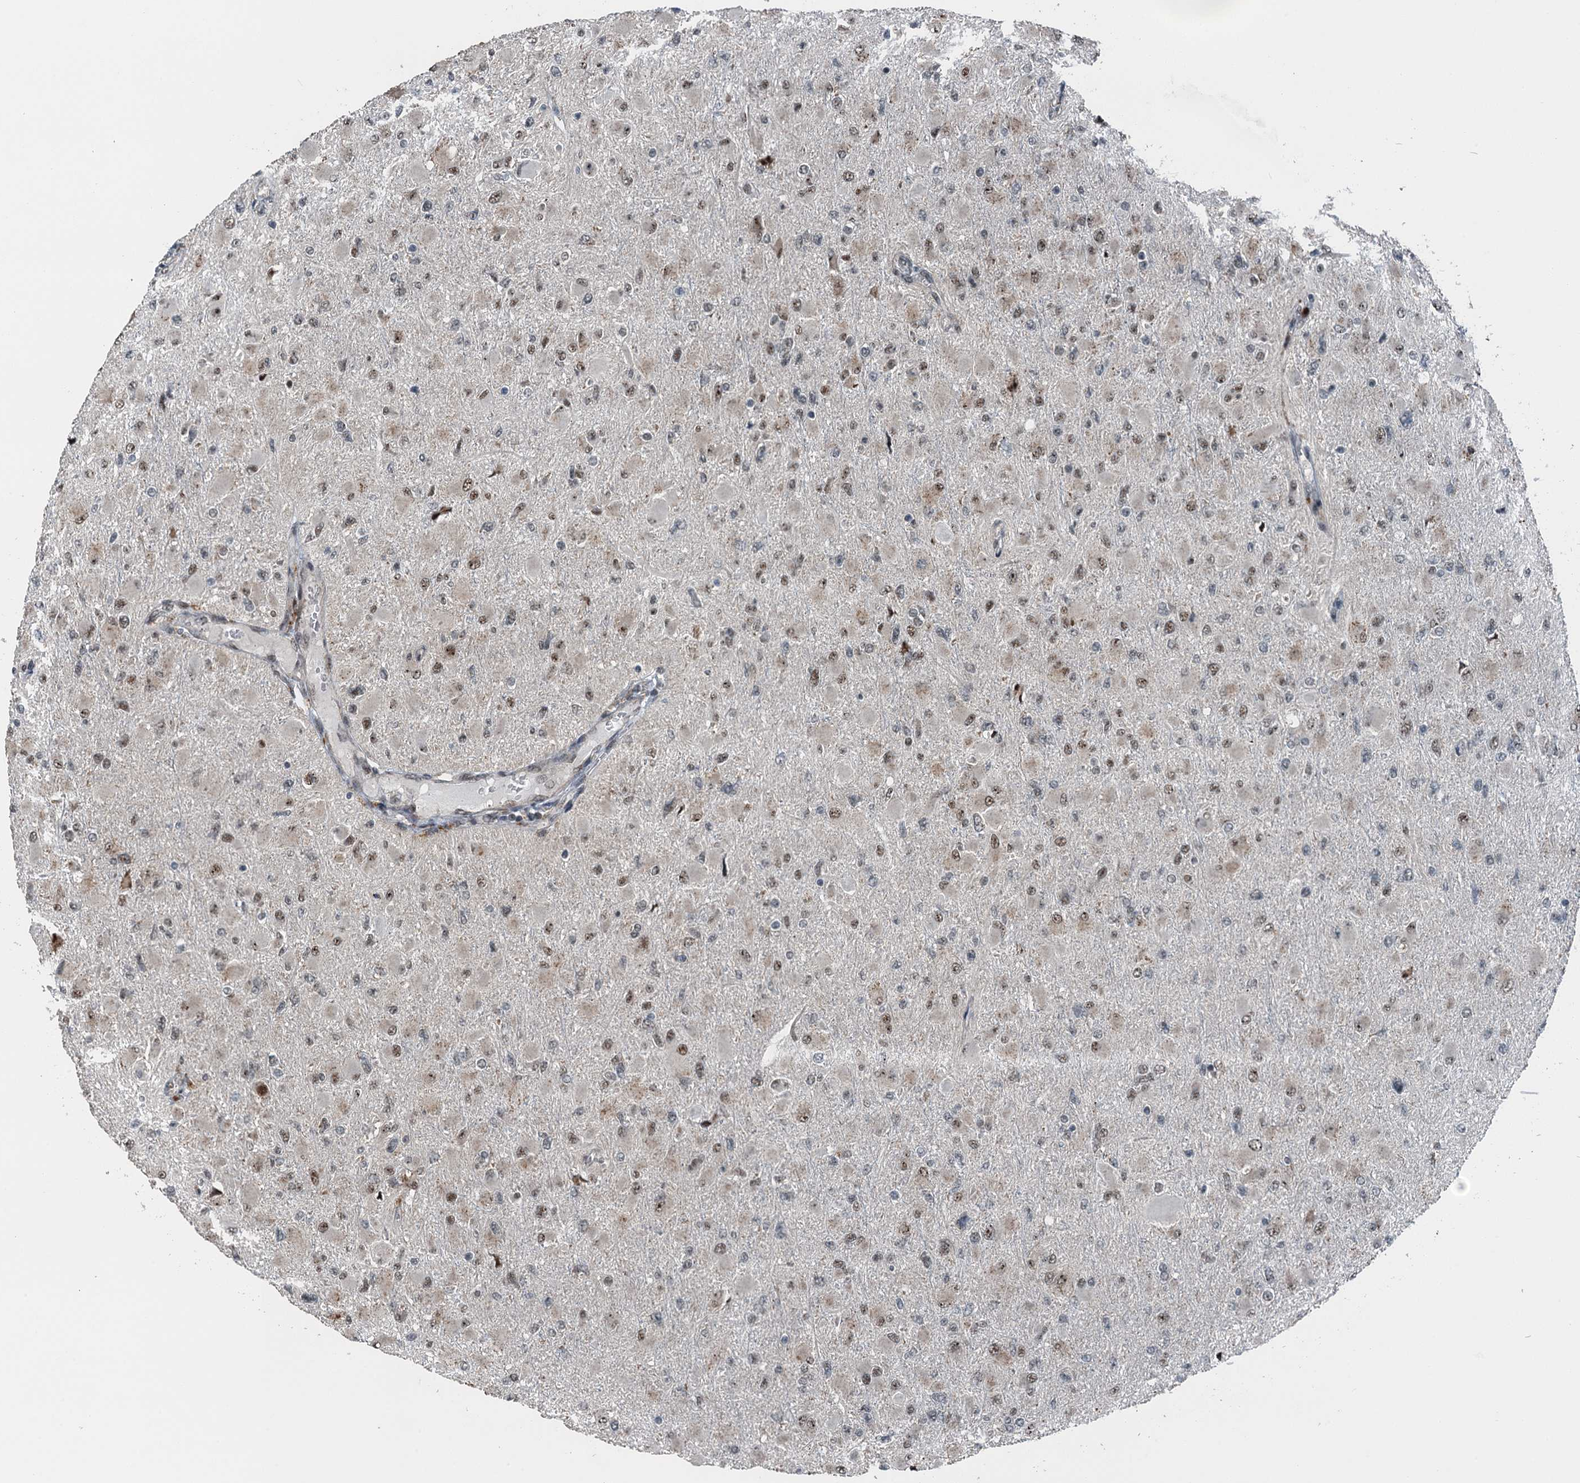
{"staining": {"intensity": "weak", "quantity": "25%-75%", "location": "nuclear"}, "tissue": "glioma", "cell_type": "Tumor cells", "image_type": "cancer", "snomed": [{"axis": "morphology", "description": "Glioma, malignant, High grade"}, {"axis": "topography", "description": "Cerebral cortex"}], "caption": "Brown immunohistochemical staining in high-grade glioma (malignant) demonstrates weak nuclear positivity in about 25%-75% of tumor cells.", "gene": "BMERB1", "patient": {"sex": "female", "age": 36}}